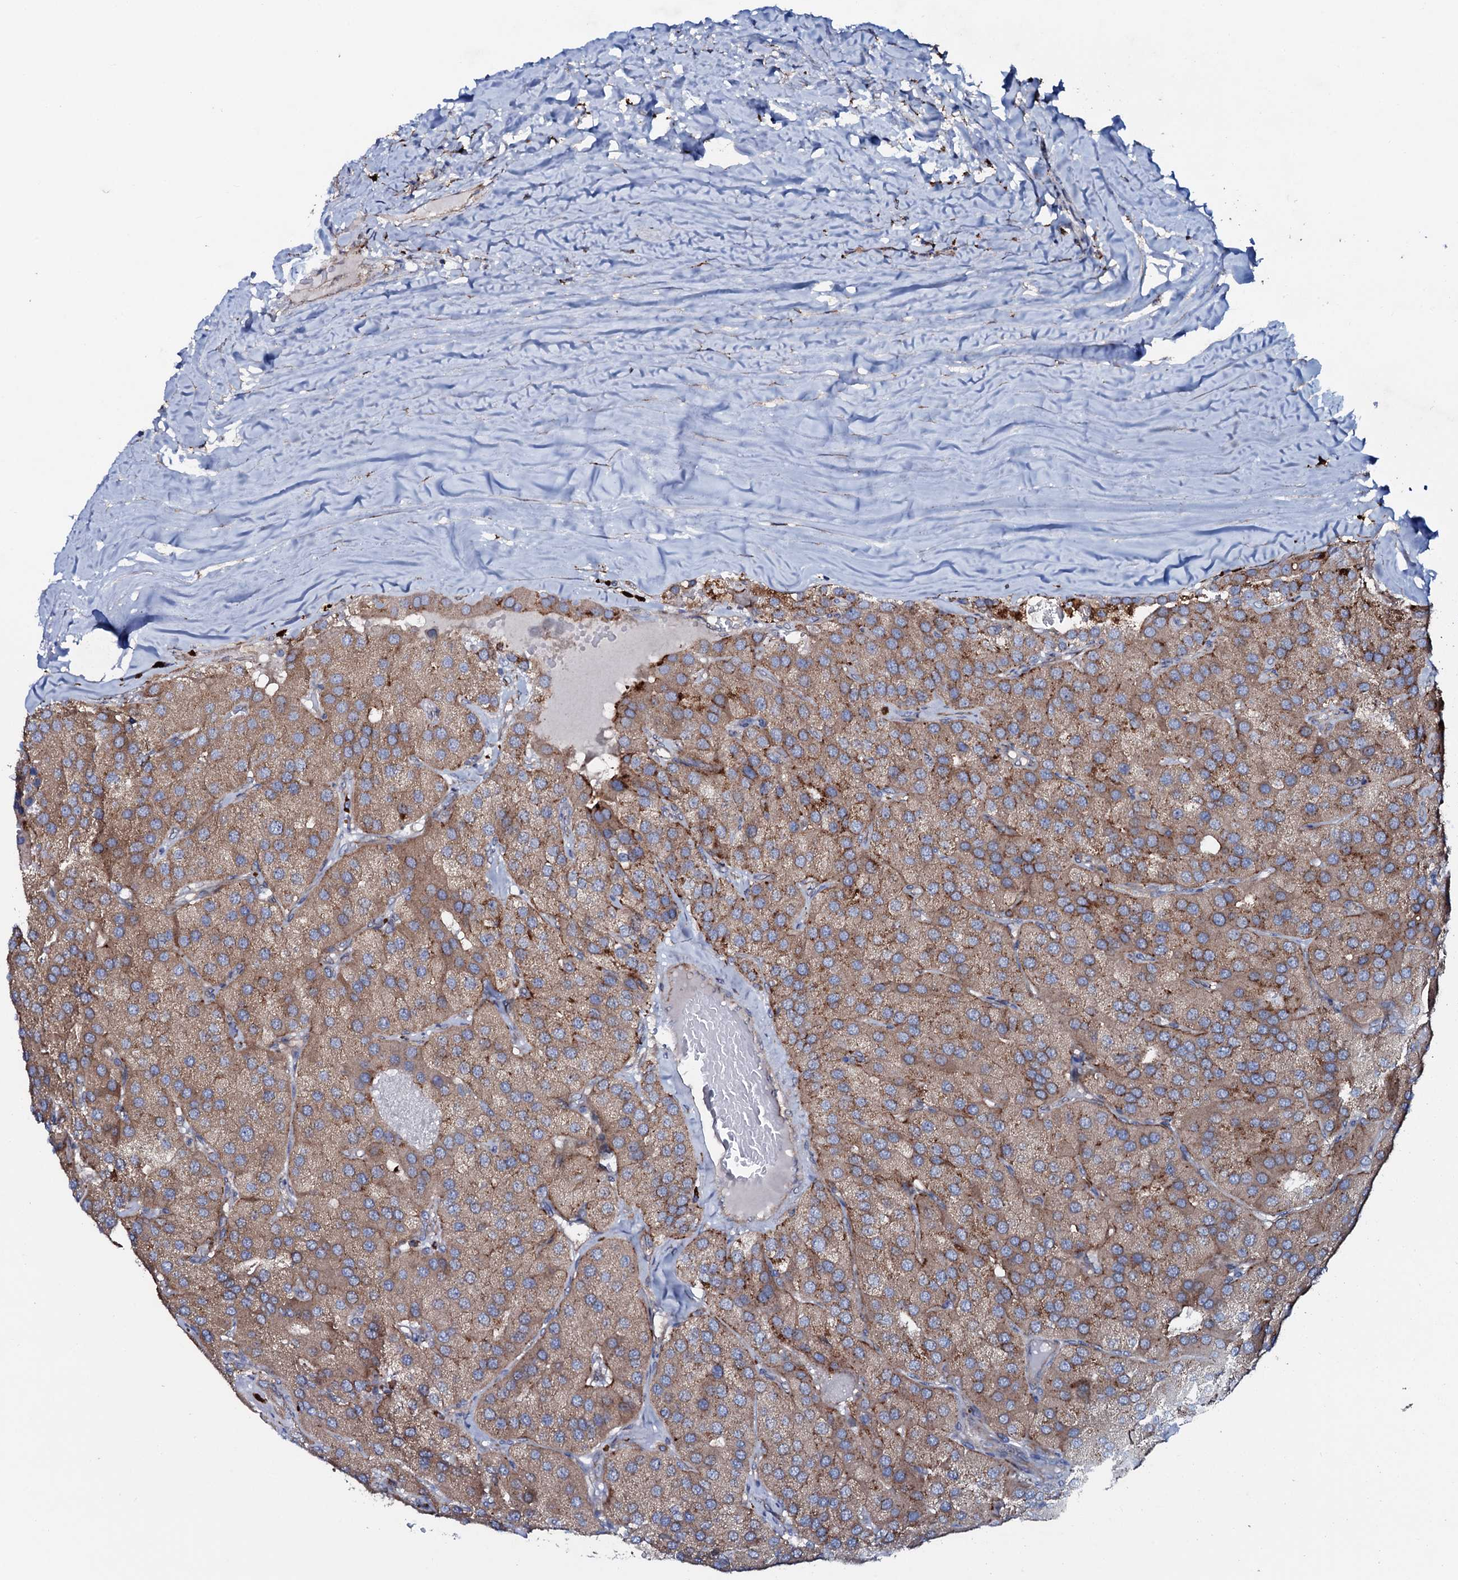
{"staining": {"intensity": "weak", "quantity": ">75%", "location": "cytoplasmic/membranous"}, "tissue": "parathyroid gland", "cell_type": "Glandular cells", "image_type": "normal", "snomed": [{"axis": "morphology", "description": "Normal tissue, NOS"}, {"axis": "morphology", "description": "Adenoma, NOS"}, {"axis": "topography", "description": "Parathyroid gland"}], "caption": "Approximately >75% of glandular cells in normal parathyroid gland display weak cytoplasmic/membranous protein expression as visualized by brown immunohistochemical staining.", "gene": "P2RX4", "patient": {"sex": "female", "age": 86}}